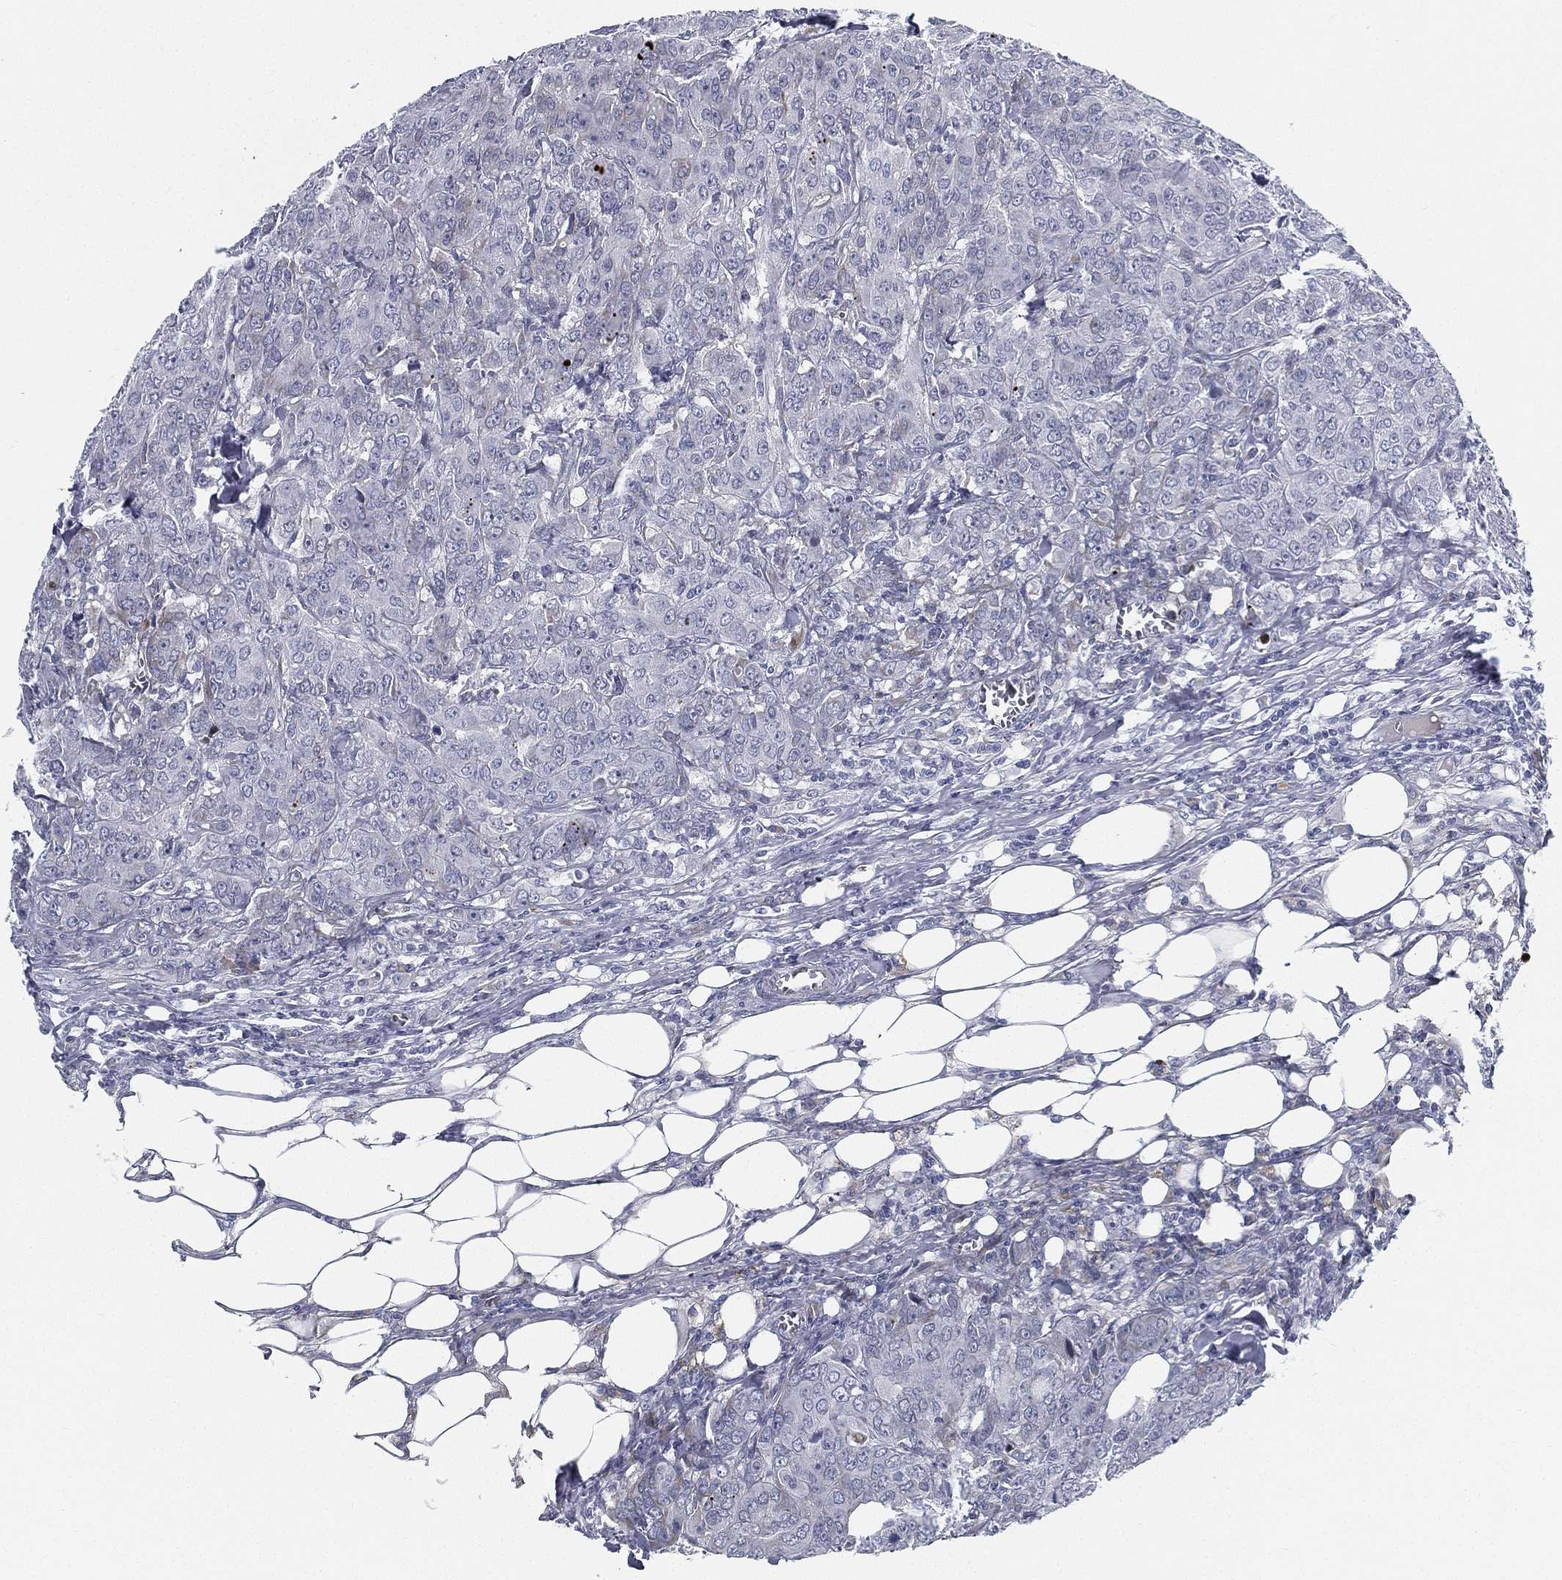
{"staining": {"intensity": "negative", "quantity": "none", "location": "none"}, "tissue": "breast cancer", "cell_type": "Tumor cells", "image_type": "cancer", "snomed": [{"axis": "morphology", "description": "Duct carcinoma"}, {"axis": "topography", "description": "Breast"}], "caption": "Immunohistochemistry (IHC) photomicrograph of human breast cancer stained for a protein (brown), which shows no expression in tumor cells.", "gene": "SPPL2C", "patient": {"sex": "female", "age": 43}}